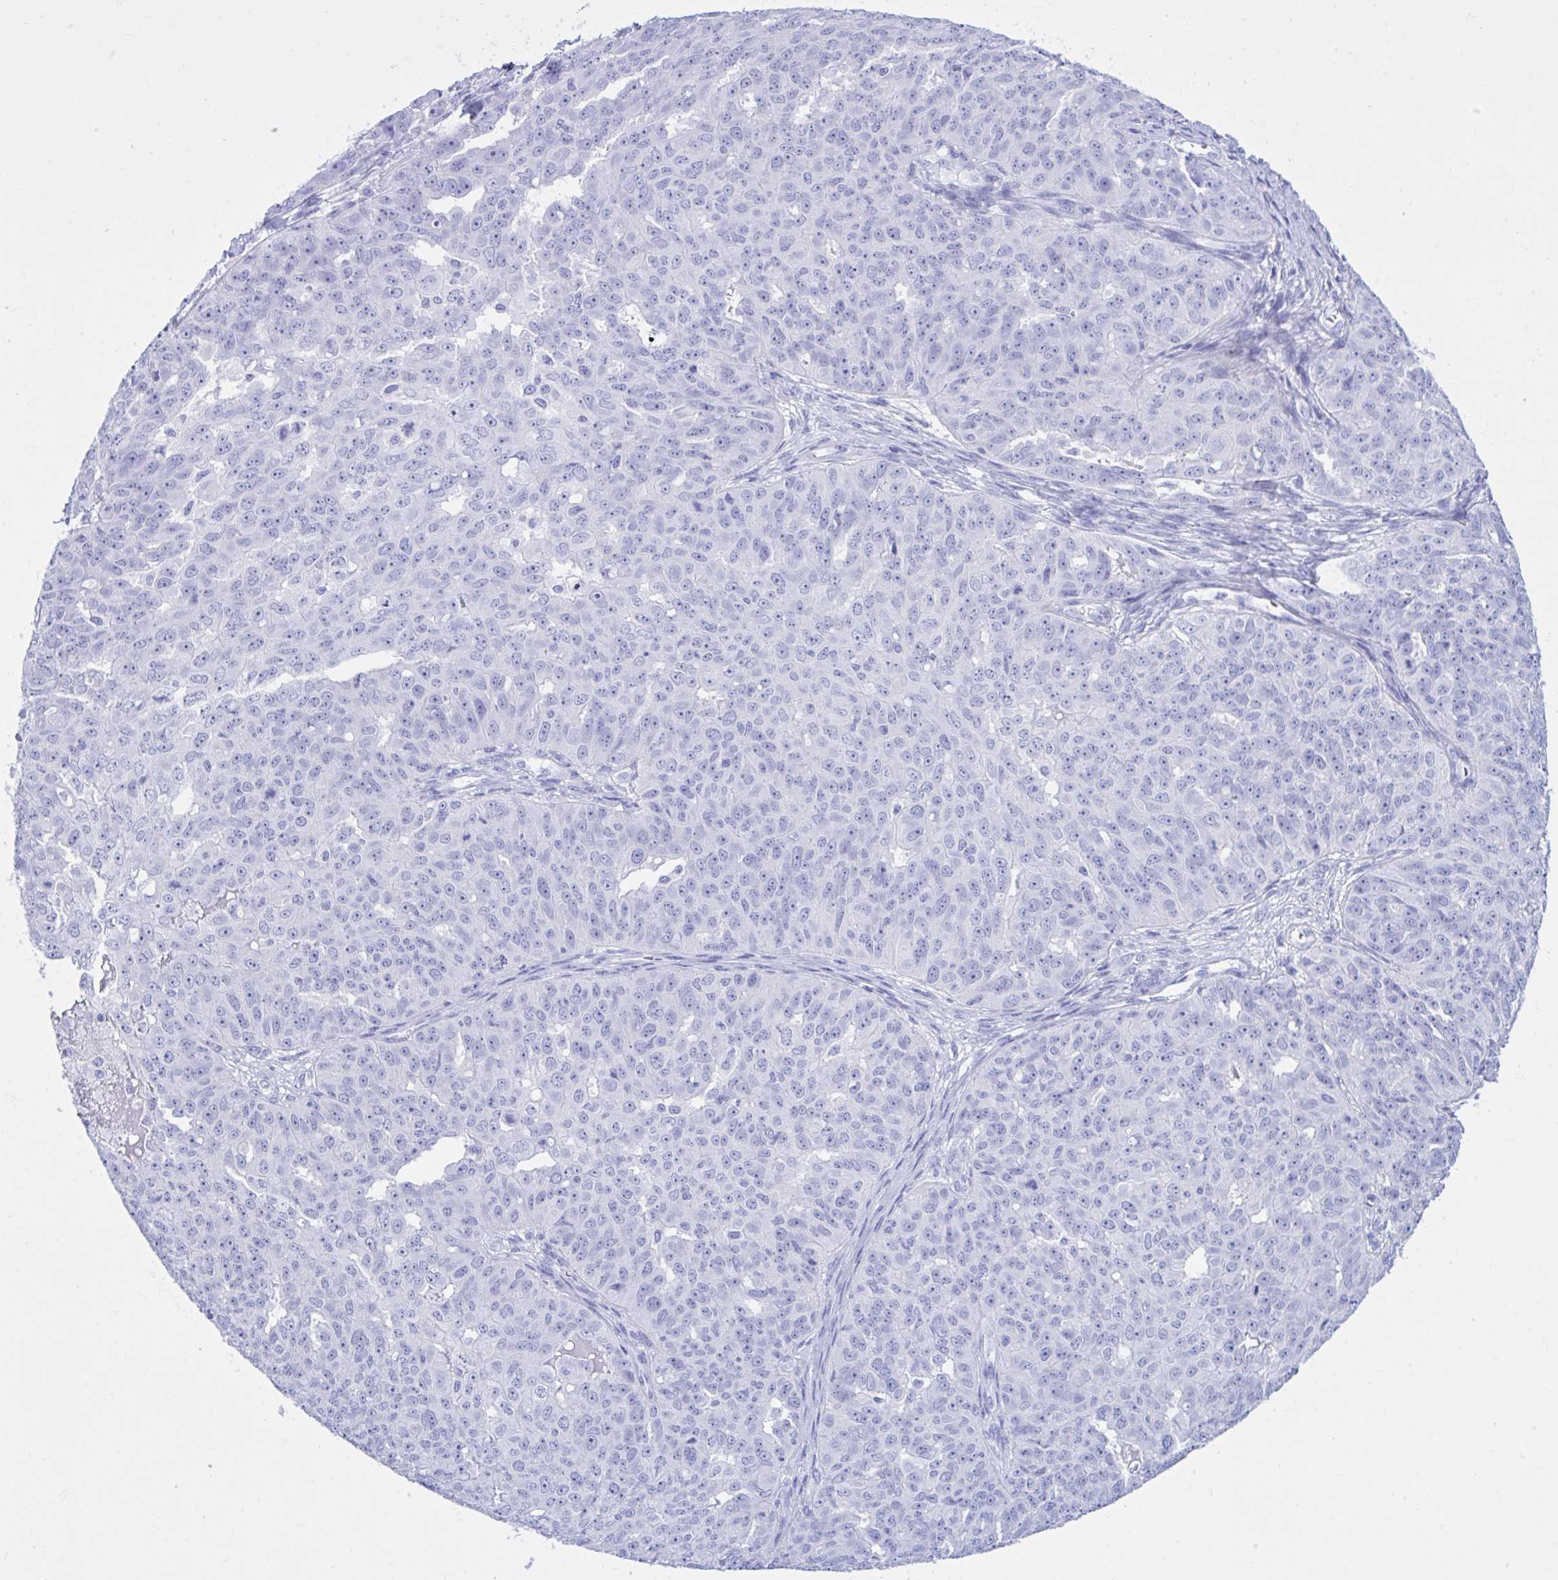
{"staining": {"intensity": "negative", "quantity": "none", "location": "none"}, "tissue": "ovarian cancer", "cell_type": "Tumor cells", "image_type": "cancer", "snomed": [{"axis": "morphology", "description": "Carcinoma, endometroid"}, {"axis": "topography", "description": "Ovary"}], "caption": "High magnification brightfield microscopy of ovarian cancer (endometroid carcinoma) stained with DAB (brown) and counterstained with hematoxylin (blue): tumor cells show no significant staining.", "gene": "BEX5", "patient": {"sex": "female", "age": 70}}